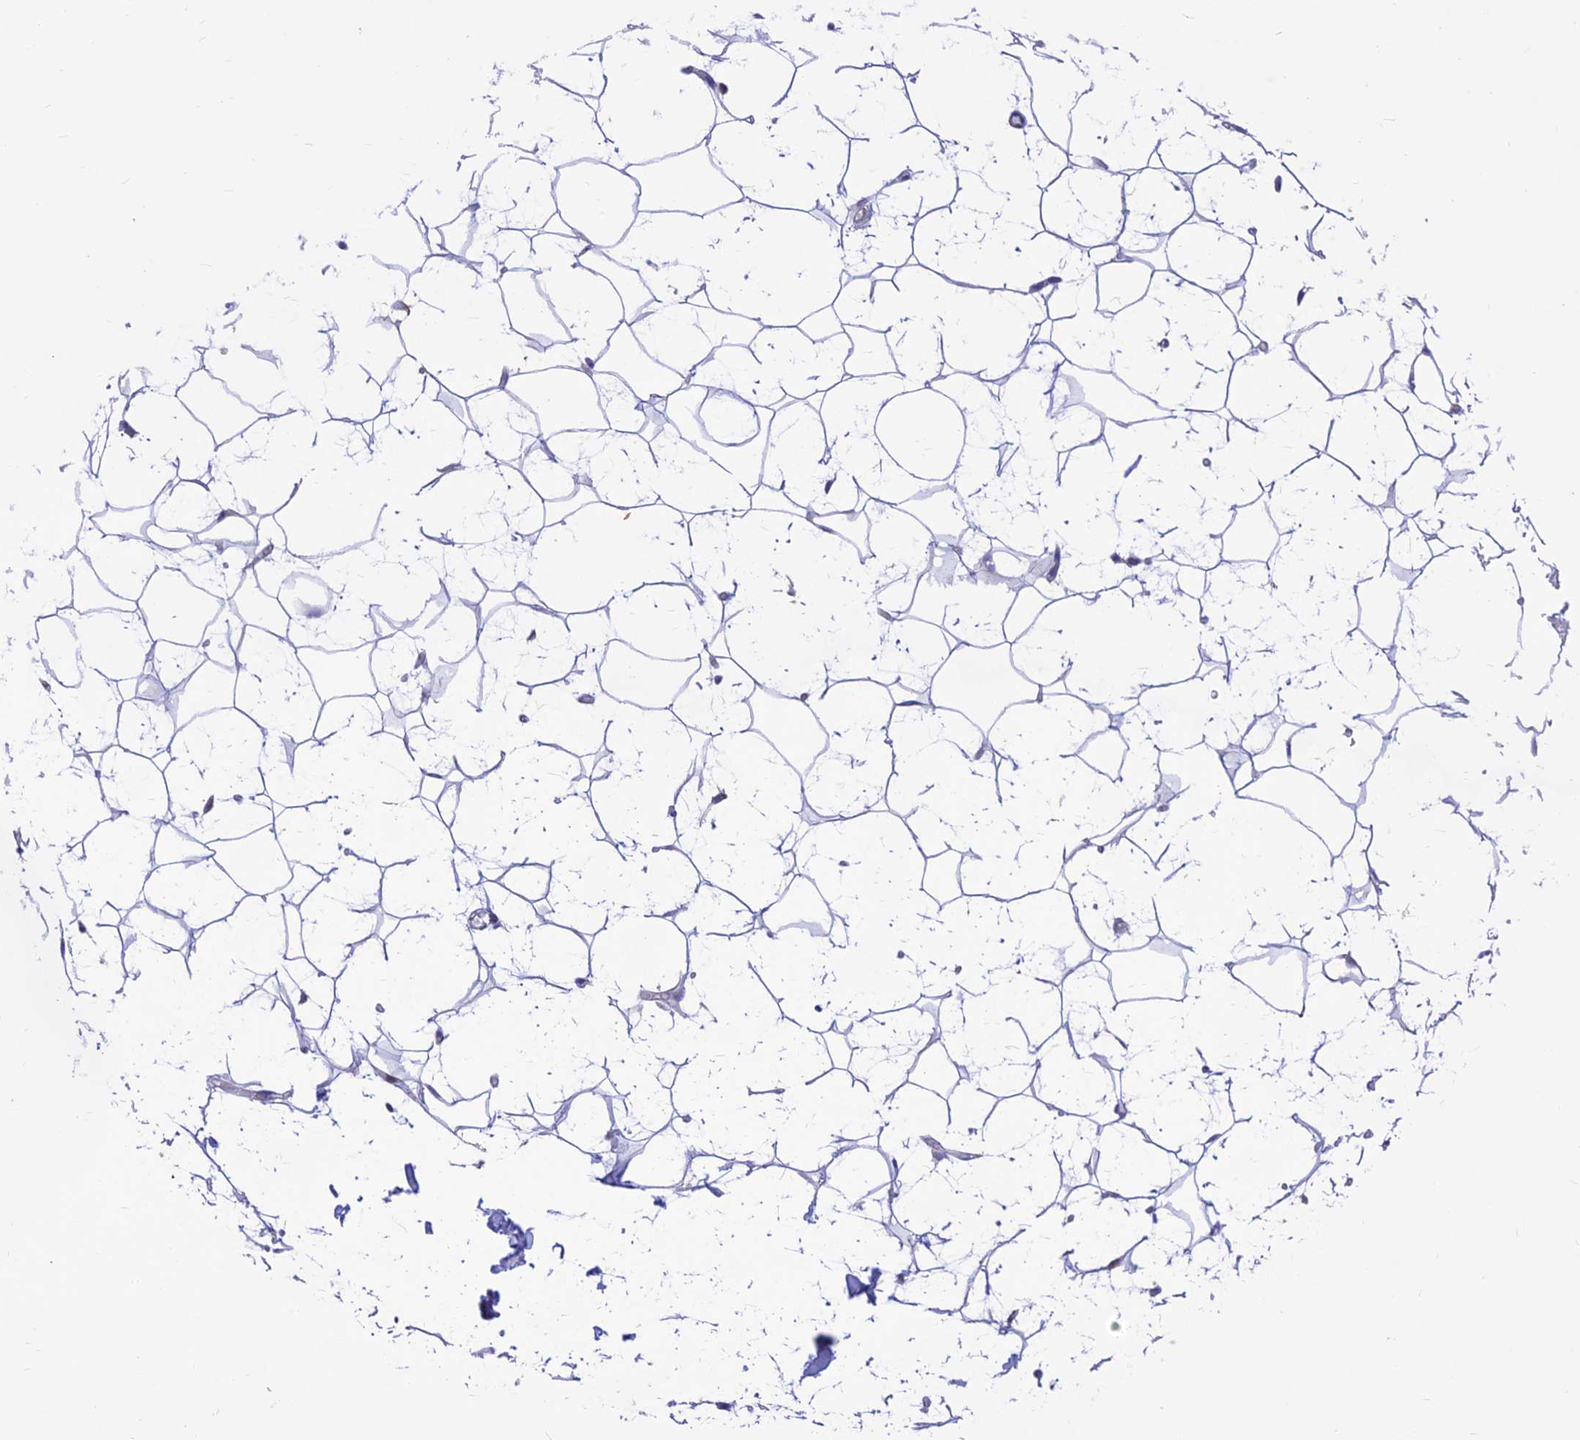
{"staining": {"intensity": "negative", "quantity": "none", "location": "none"}, "tissue": "adipose tissue", "cell_type": "Adipocytes", "image_type": "normal", "snomed": [{"axis": "morphology", "description": "Normal tissue, NOS"}, {"axis": "topography", "description": "Breast"}], "caption": "Adipocytes are negative for protein expression in unremarkable human adipose tissue. (DAB immunohistochemistry (IHC), high magnification).", "gene": "FAM186B", "patient": {"sex": "female", "age": 26}}